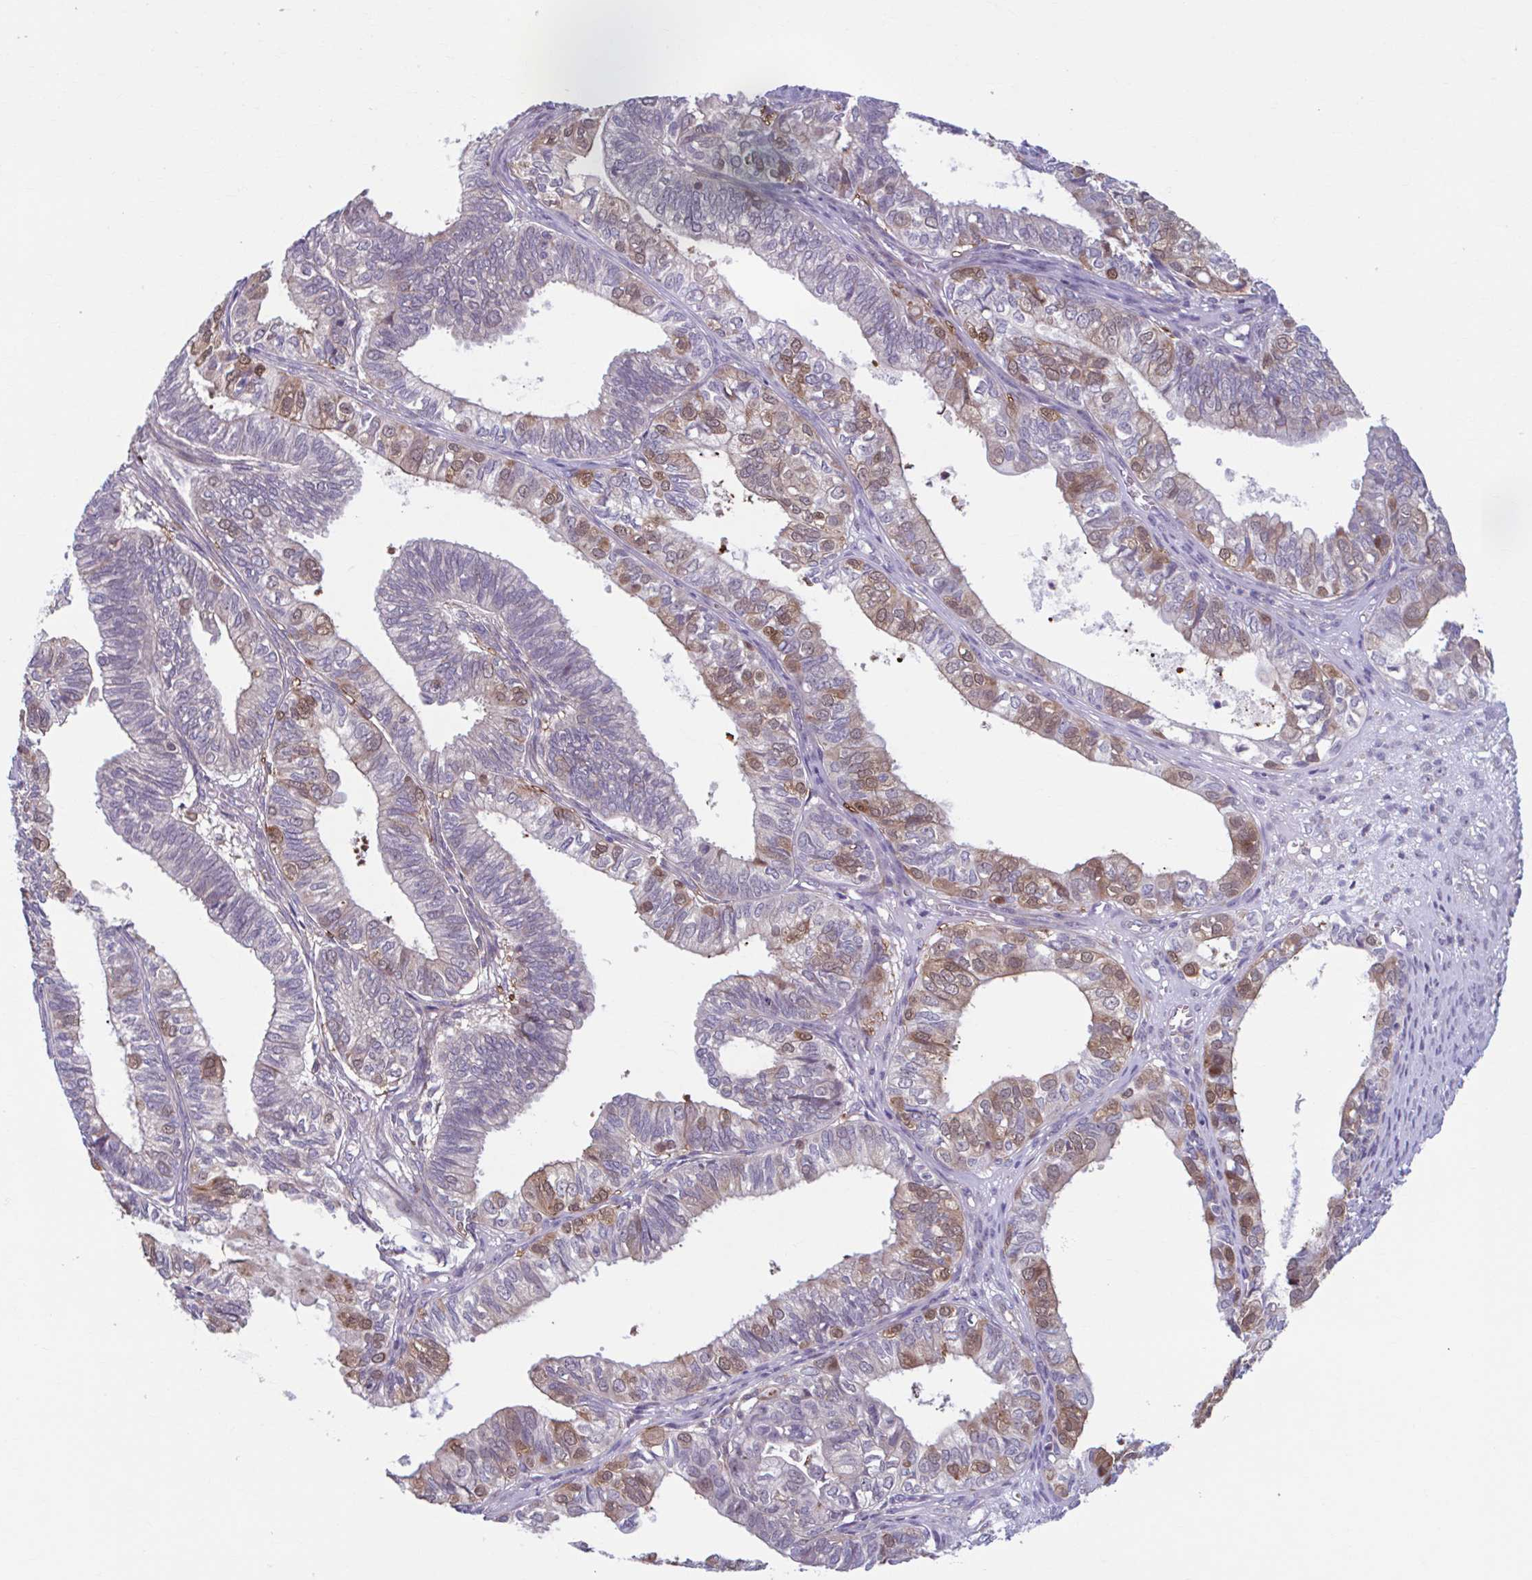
{"staining": {"intensity": "moderate", "quantity": "<25%", "location": "cytoplasmic/membranous"}, "tissue": "ovarian cancer", "cell_type": "Tumor cells", "image_type": "cancer", "snomed": [{"axis": "morphology", "description": "Carcinoma, endometroid"}, {"axis": "topography", "description": "Ovary"}], "caption": "High-power microscopy captured an immunohistochemistry (IHC) photomicrograph of ovarian cancer, revealing moderate cytoplasmic/membranous expression in about <25% of tumor cells.", "gene": "ADAT3", "patient": {"sex": "female", "age": 64}}